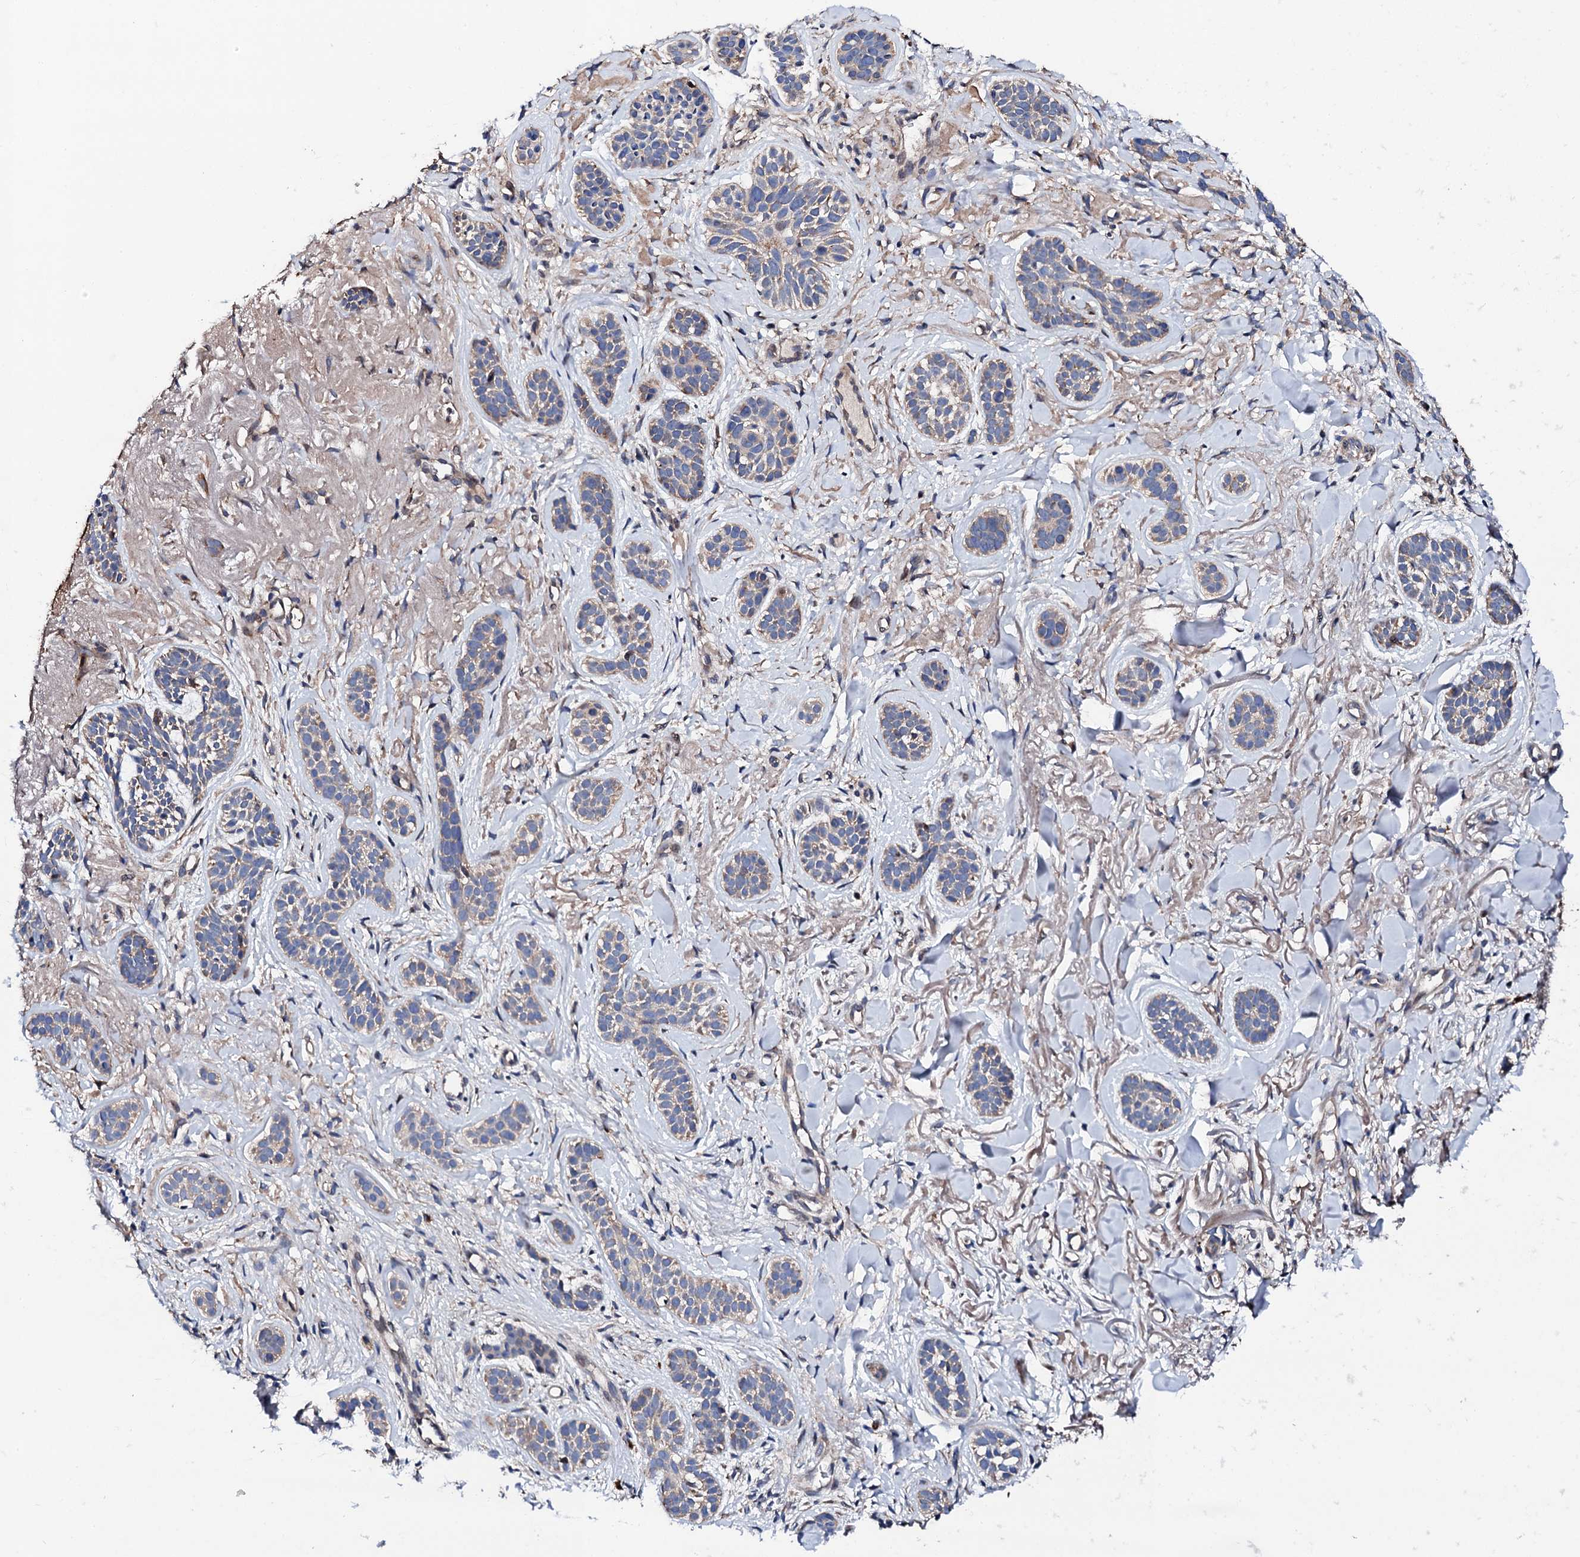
{"staining": {"intensity": "weak", "quantity": "25%-75%", "location": "cytoplasmic/membranous"}, "tissue": "skin cancer", "cell_type": "Tumor cells", "image_type": "cancer", "snomed": [{"axis": "morphology", "description": "Basal cell carcinoma"}, {"axis": "topography", "description": "Skin"}], "caption": "DAB (3,3'-diaminobenzidine) immunohistochemical staining of human skin cancer (basal cell carcinoma) shows weak cytoplasmic/membranous protein positivity in approximately 25%-75% of tumor cells.", "gene": "LIPT2", "patient": {"sex": "male", "age": 71}}